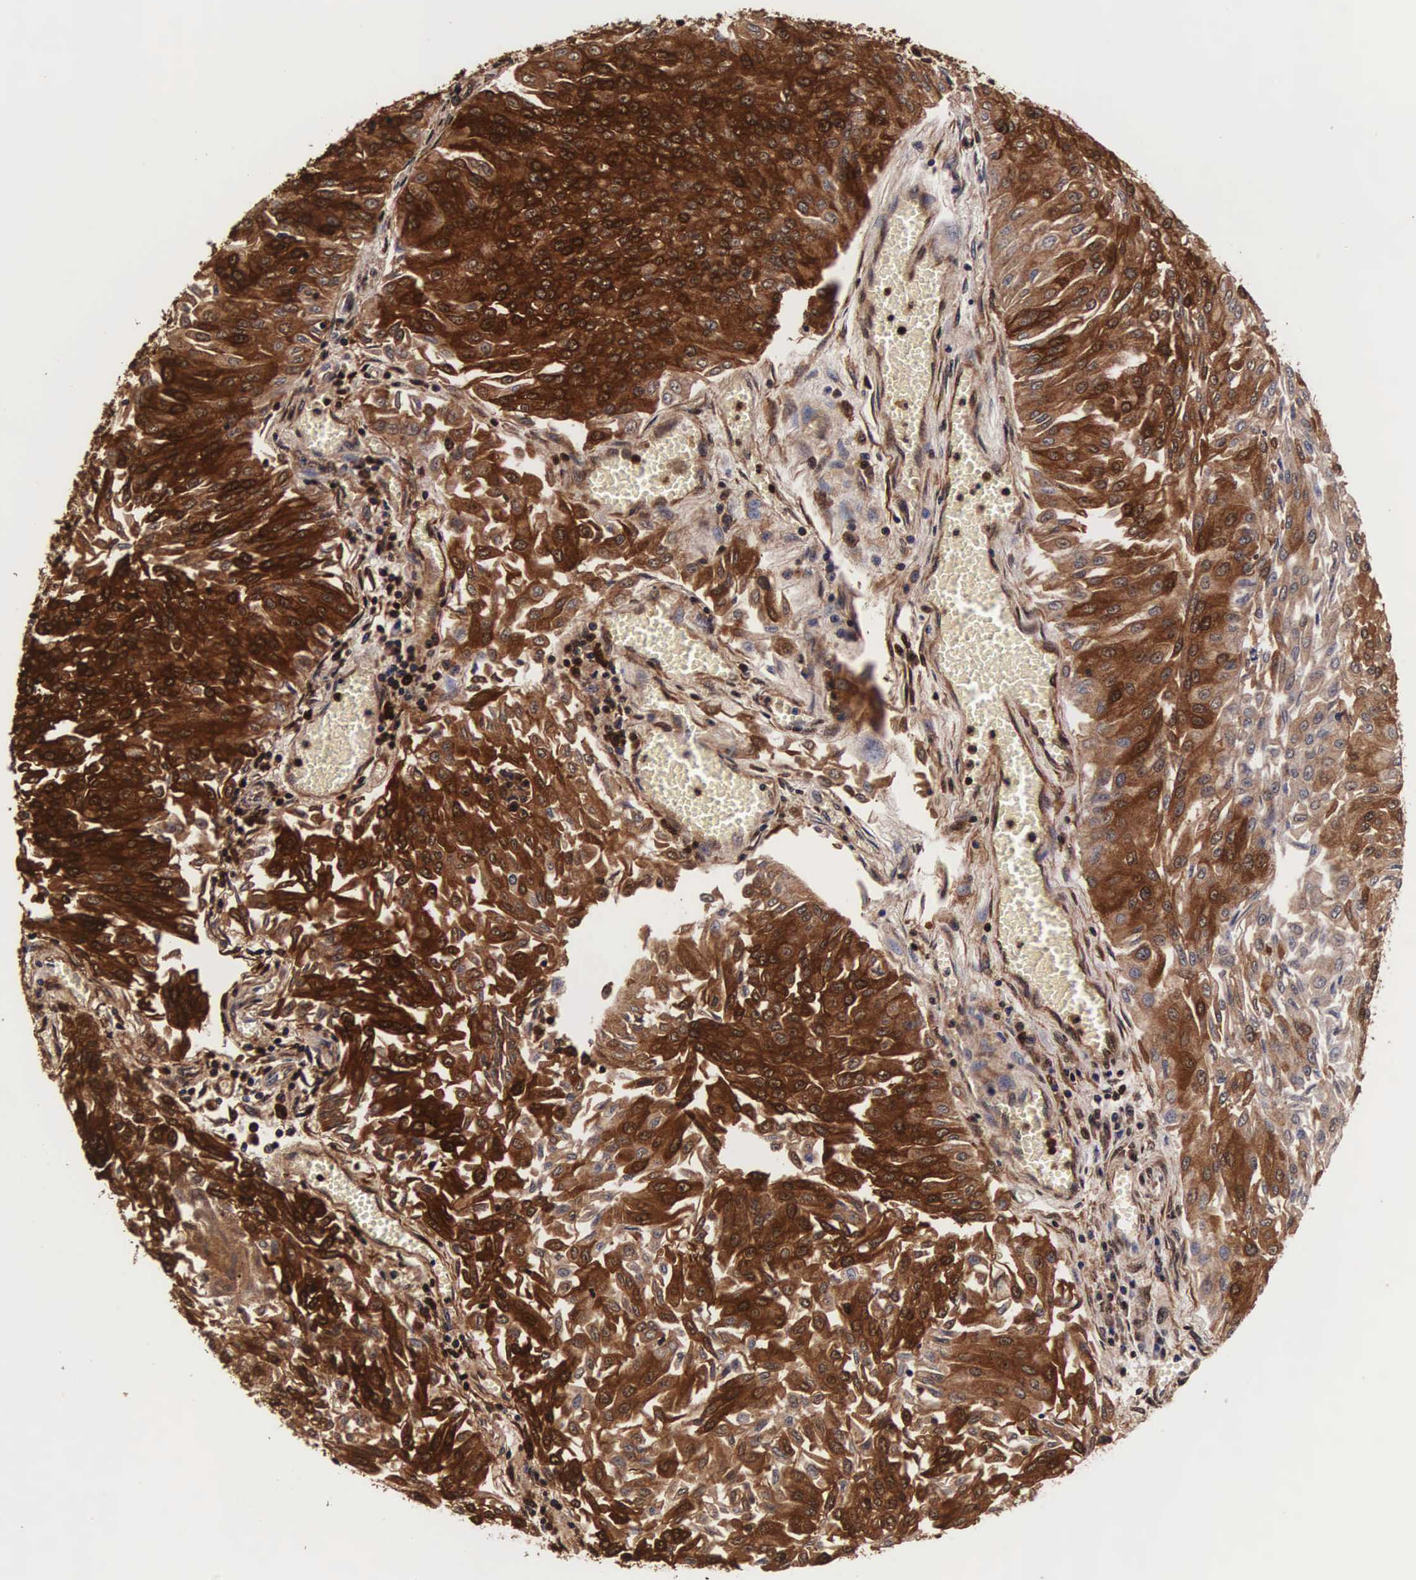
{"staining": {"intensity": "strong", "quantity": ">75%", "location": "cytoplasmic/membranous,nuclear"}, "tissue": "urothelial cancer", "cell_type": "Tumor cells", "image_type": "cancer", "snomed": [{"axis": "morphology", "description": "Urothelial carcinoma, Low grade"}, {"axis": "topography", "description": "Urinary bladder"}], "caption": "DAB (3,3'-diaminobenzidine) immunohistochemical staining of urothelial cancer displays strong cytoplasmic/membranous and nuclear protein expression in approximately >75% of tumor cells.", "gene": "TECPR2", "patient": {"sex": "male", "age": 86}}